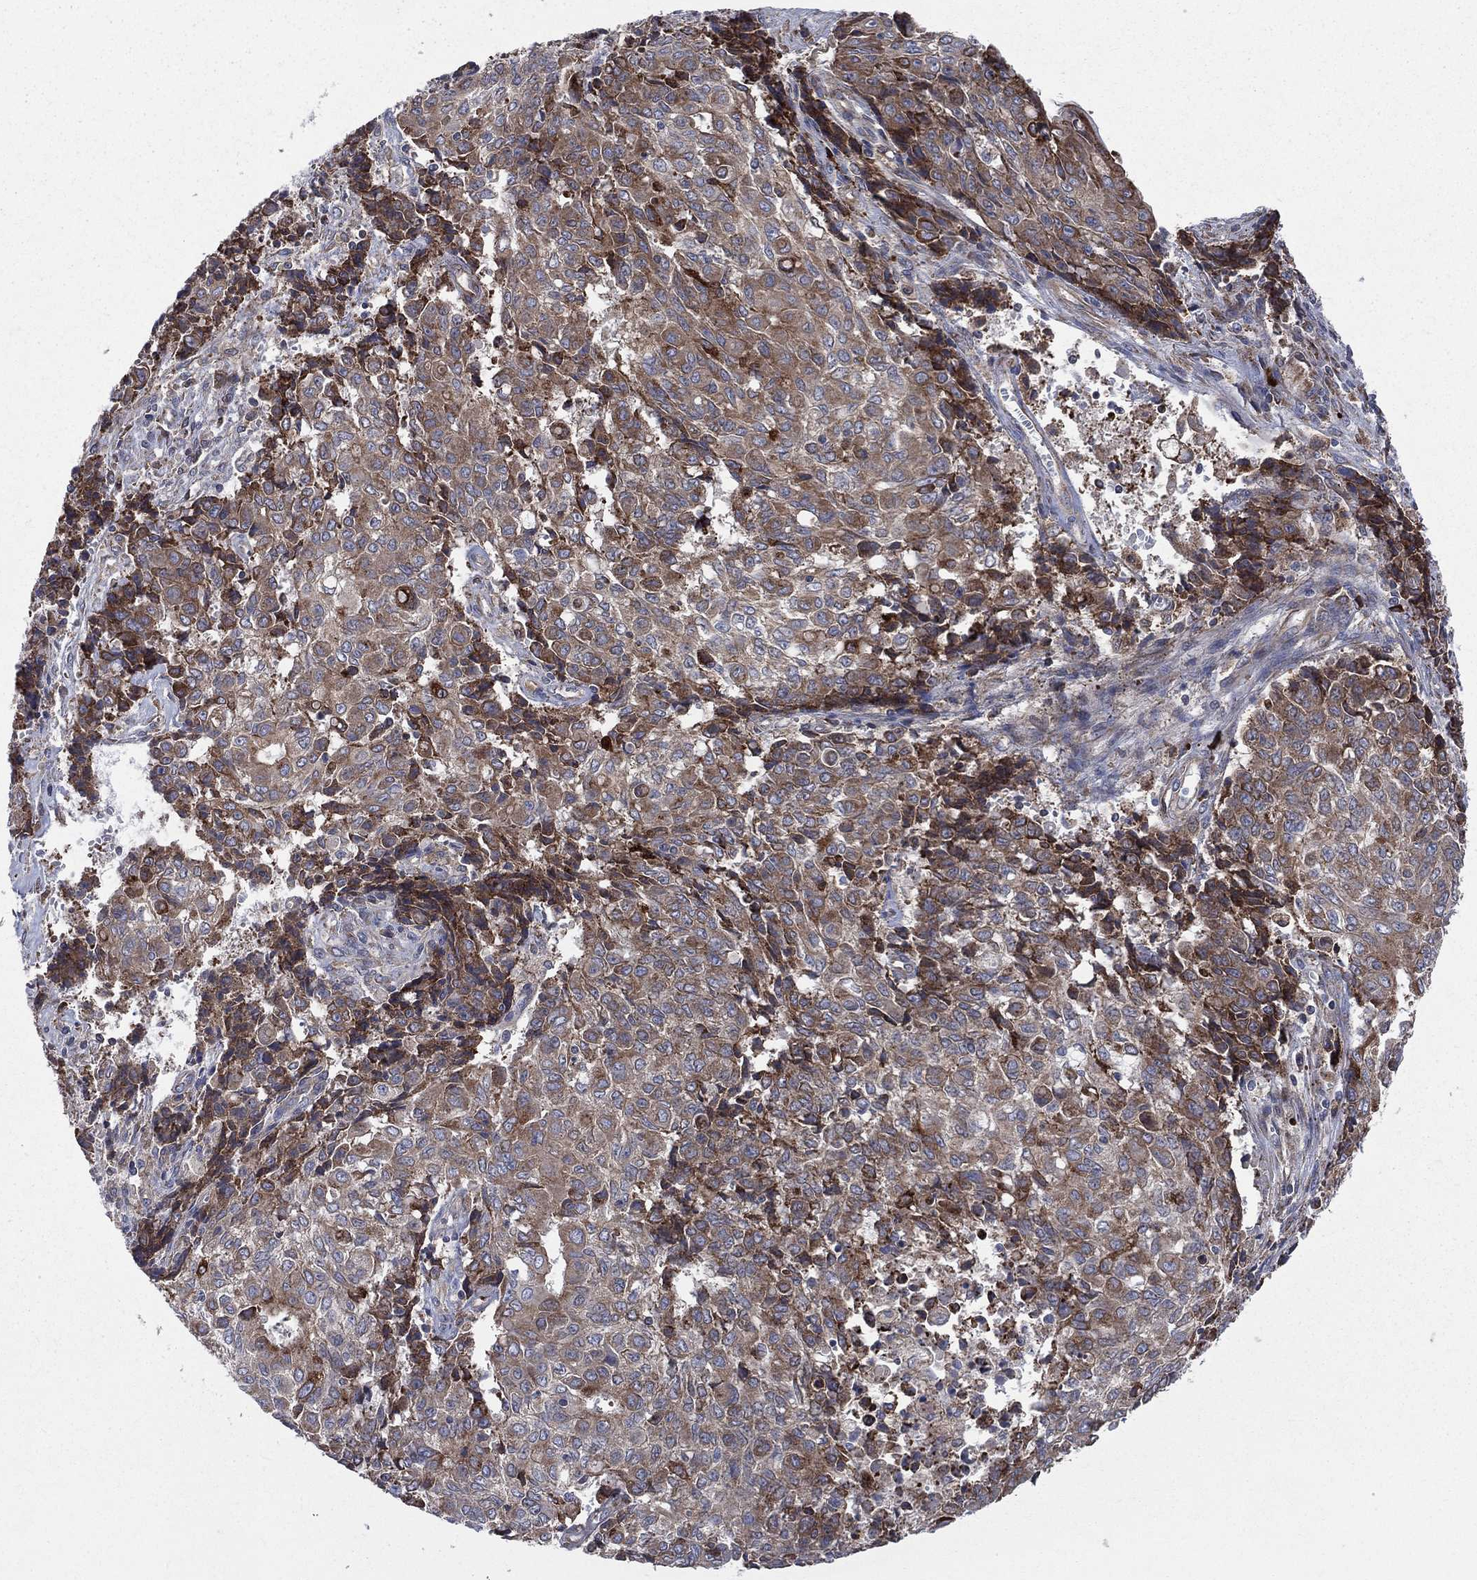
{"staining": {"intensity": "strong", "quantity": ">75%", "location": "cytoplasmic/membranous"}, "tissue": "ovarian cancer", "cell_type": "Tumor cells", "image_type": "cancer", "snomed": [{"axis": "morphology", "description": "Carcinoma, endometroid"}, {"axis": "topography", "description": "Ovary"}], "caption": "DAB immunohistochemical staining of ovarian endometroid carcinoma displays strong cytoplasmic/membranous protein positivity in about >75% of tumor cells.", "gene": "CCDC159", "patient": {"sex": "female", "age": 42}}